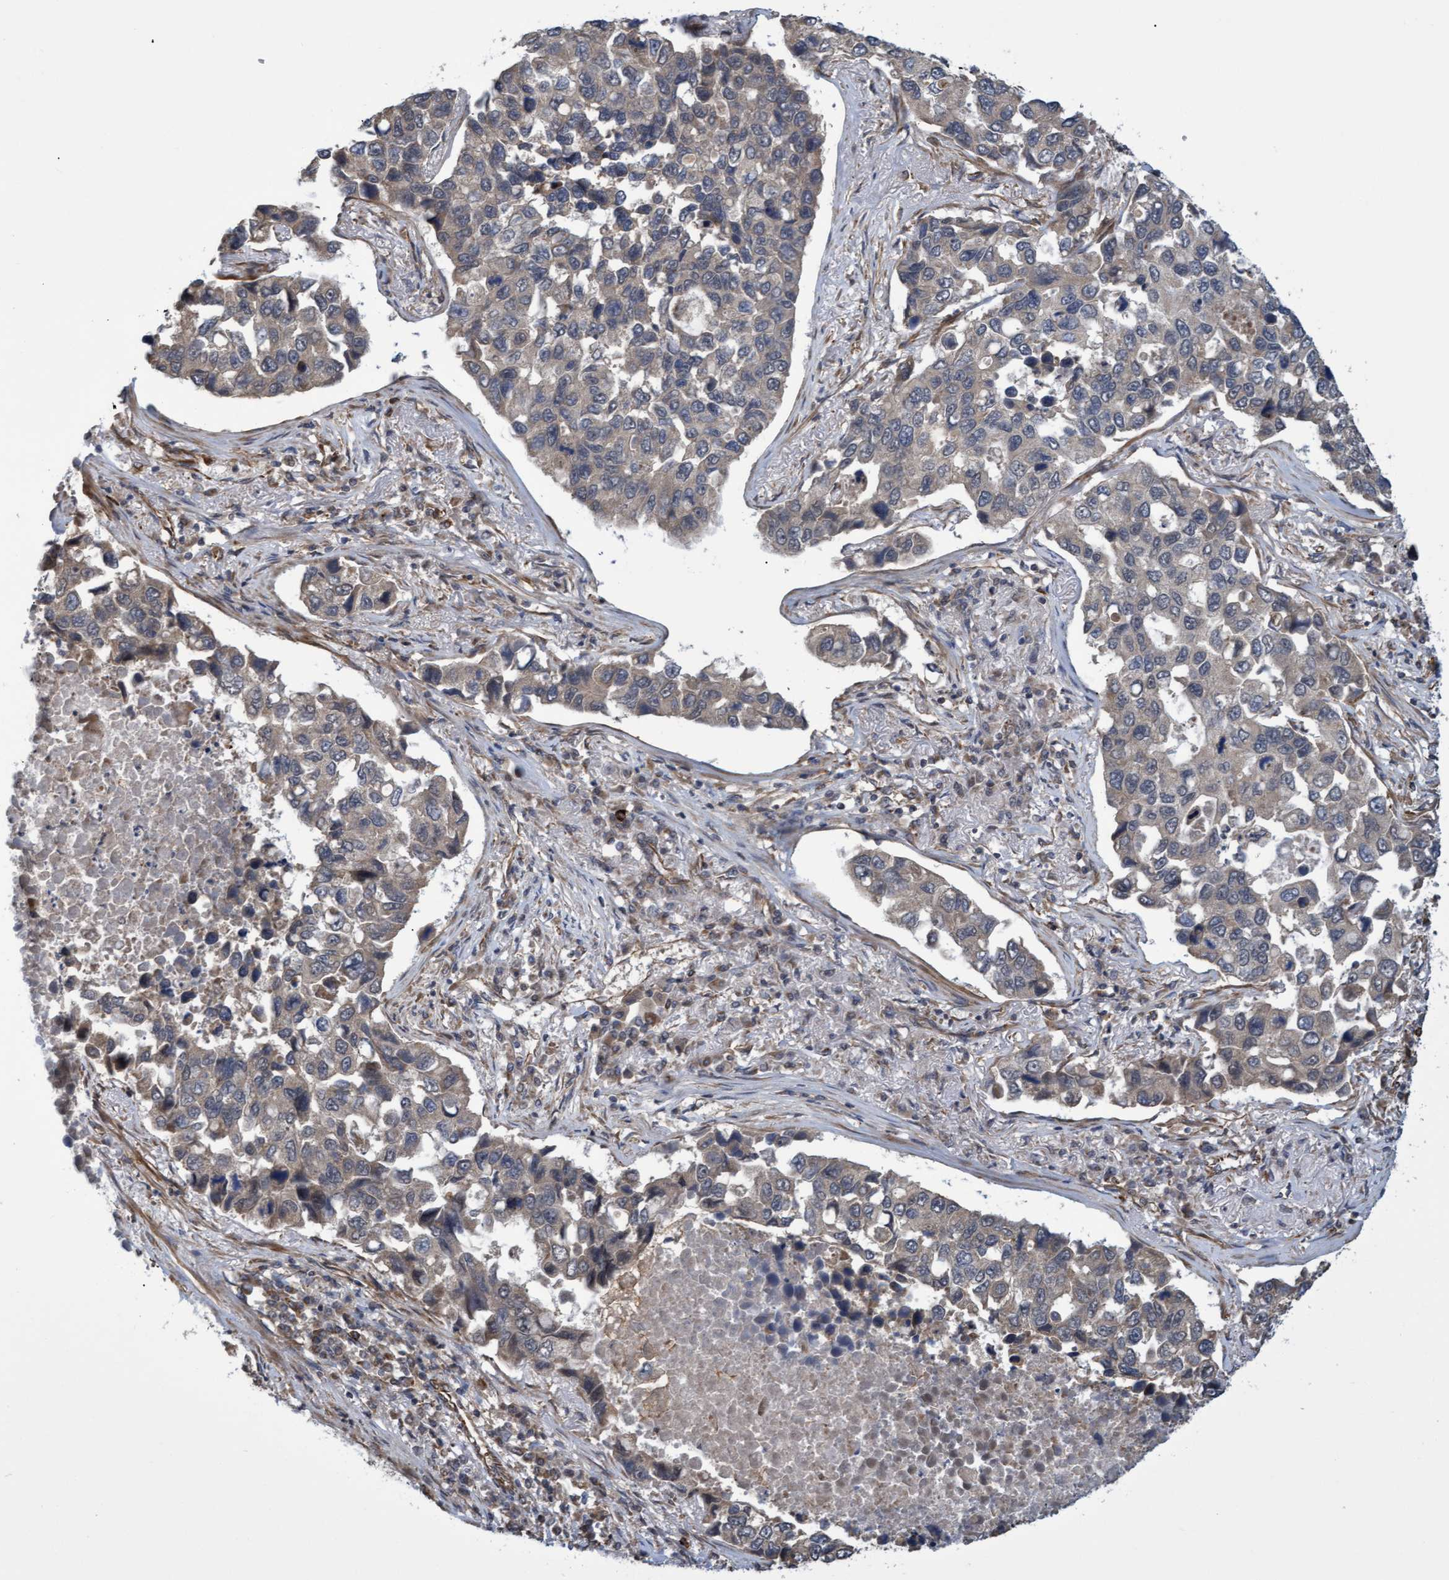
{"staining": {"intensity": "weak", "quantity": "25%-75%", "location": "cytoplasmic/membranous"}, "tissue": "lung cancer", "cell_type": "Tumor cells", "image_type": "cancer", "snomed": [{"axis": "morphology", "description": "Adenocarcinoma, NOS"}, {"axis": "topography", "description": "Lung"}], "caption": "This micrograph exhibits lung cancer stained with IHC to label a protein in brown. The cytoplasmic/membranous of tumor cells show weak positivity for the protein. Nuclei are counter-stained blue.", "gene": "TNFRSF10B", "patient": {"sex": "male", "age": 64}}